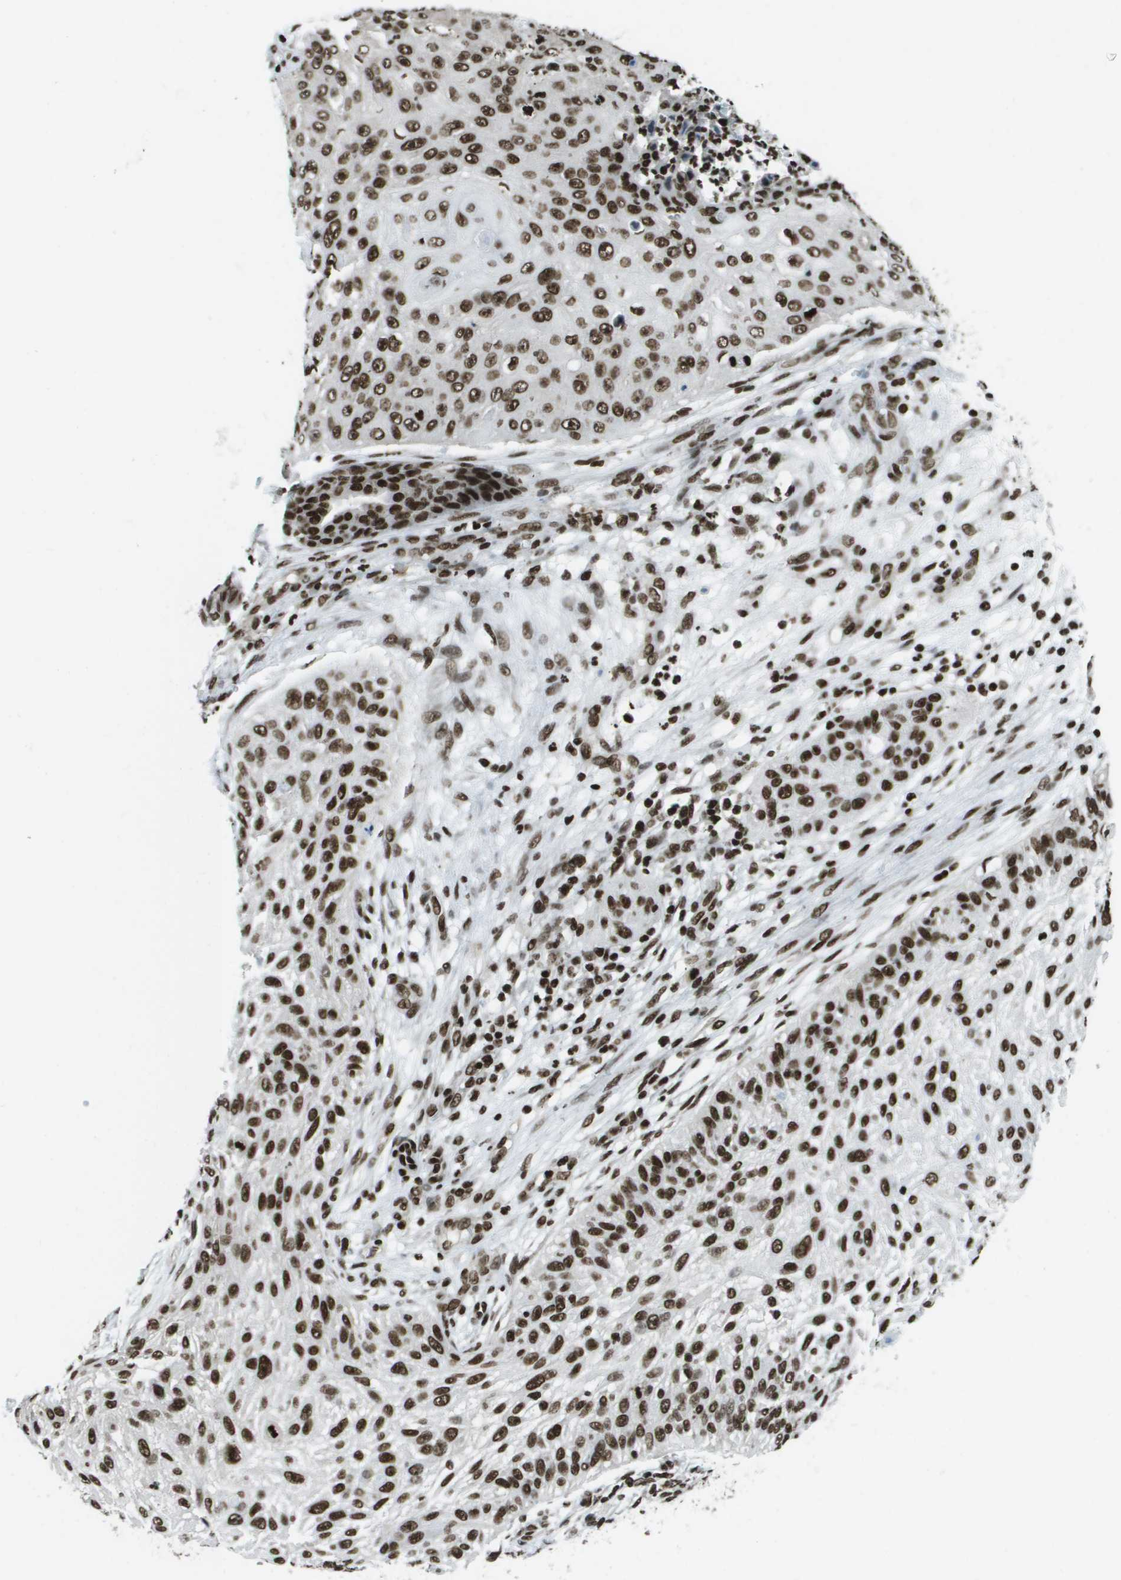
{"staining": {"intensity": "strong", "quantity": ">75%", "location": "nuclear"}, "tissue": "skin cancer", "cell_type": "Tumor cells", "image_type": "cancer", "snomed": [{"axis": "morphology", "description": "Squamous cell carcinoma, NOS"}, {"axis": "topography", "description": "Skin"}], "caption": "Immunohistochemistry (IHC) of human squamous cell carcinoma (skin) reveals high levels of strong nuclear expression in approximately >75% of tumor cells. (IHC, brightfield microscopy, high magnification).", "gene": "GLYR1", "patient": {"sex": "female", "age": 80}}